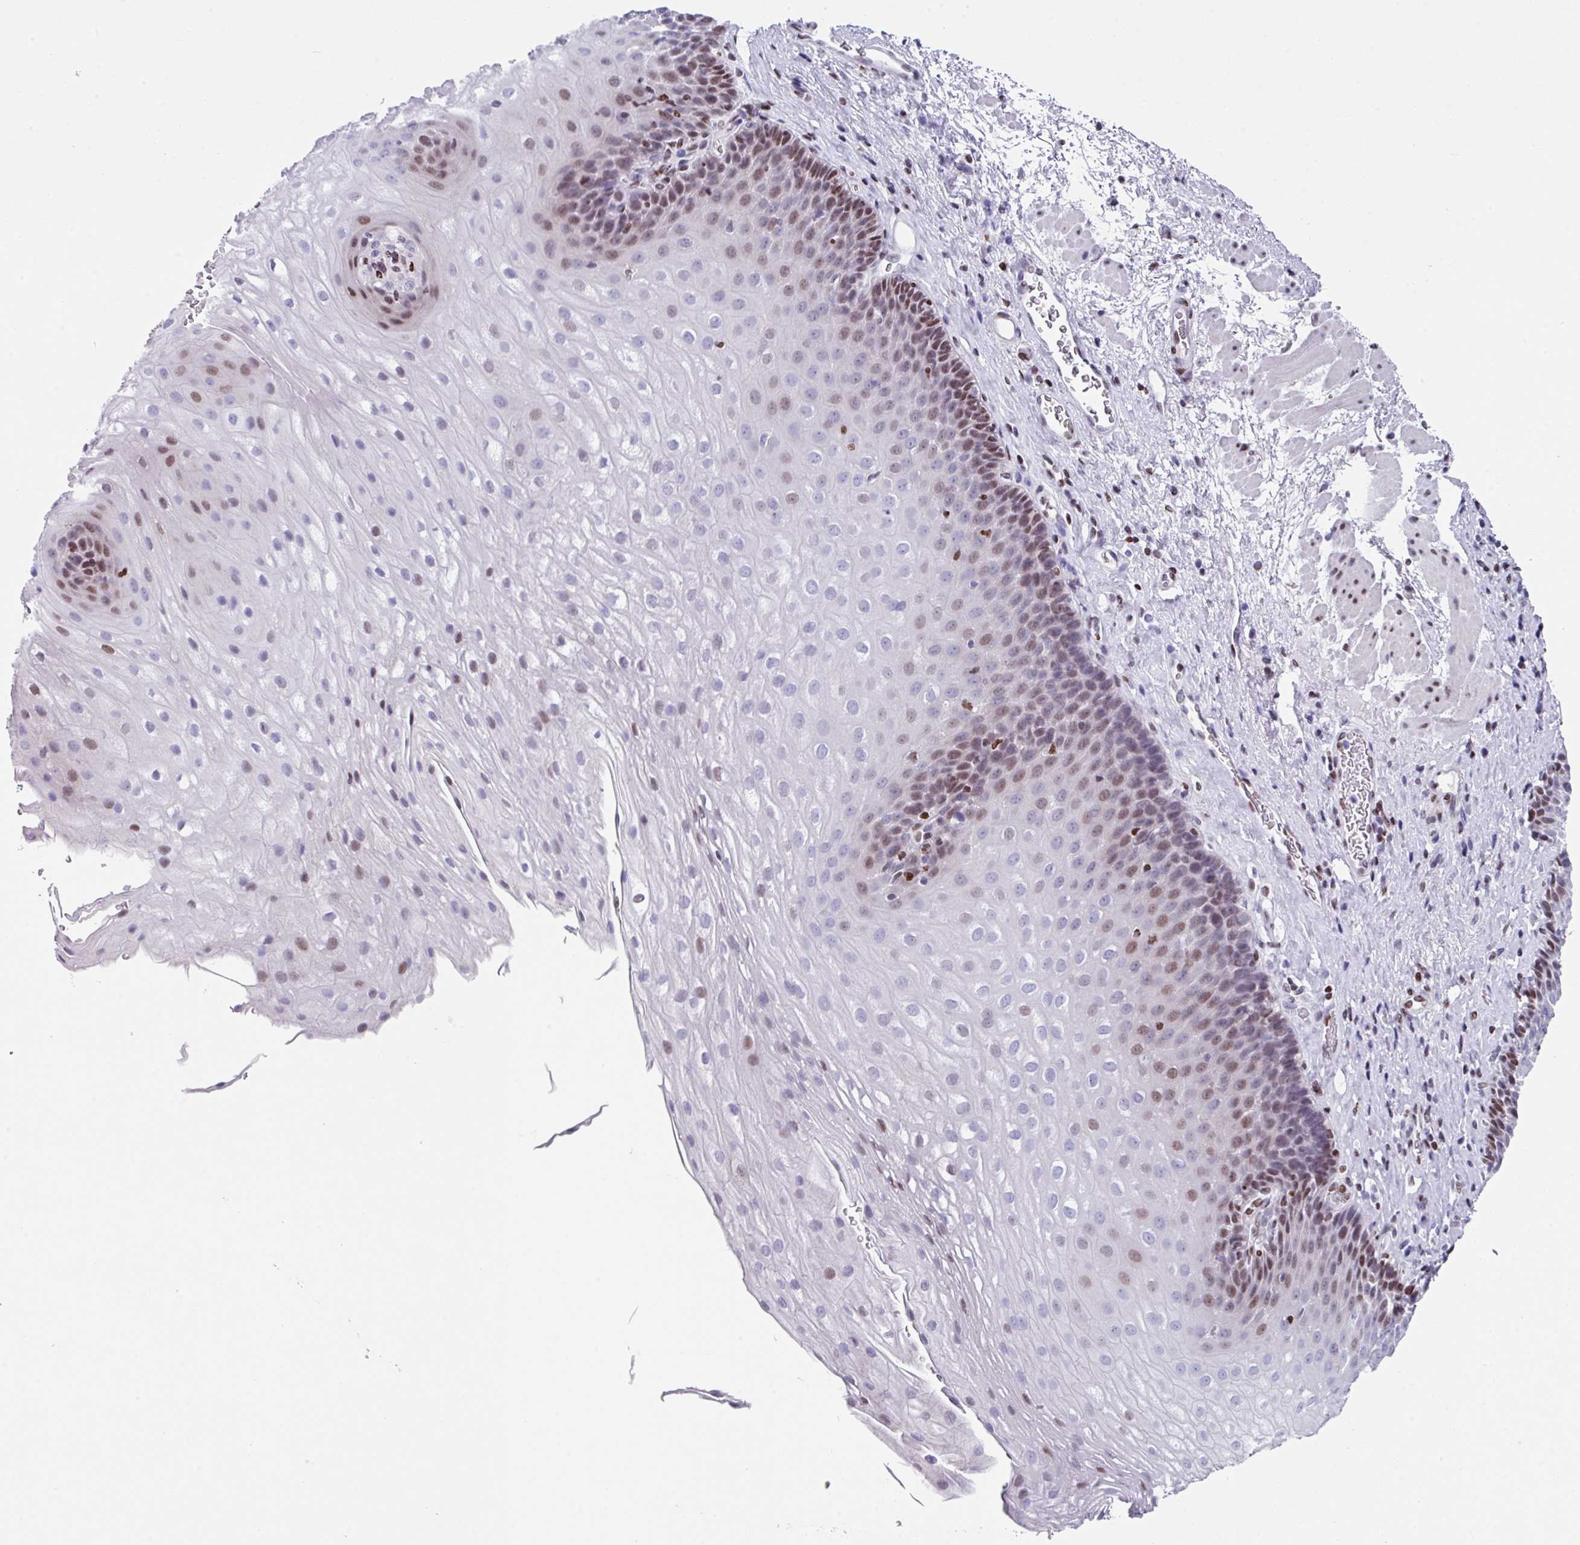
{"staining": {"intensity": "moderate", "quantity": "25%-75%", "location": "nuclear"}, "tissue": "esophagus", "cell_type": "Squamous epithelial cells", "image_type": "normal", "snomed": [{"axis": "morphology", "description": "Normal tissue, NOS"}, {"axis": "topography", "description": "Esophagus"}], "caption": "A medium amount of moderate nuclear expression is seen in about 25%-75% of squamous epithelial cells in benign esophagus.", "gene": "TCF3", "patient": {"sex": "female", "age": 66}}